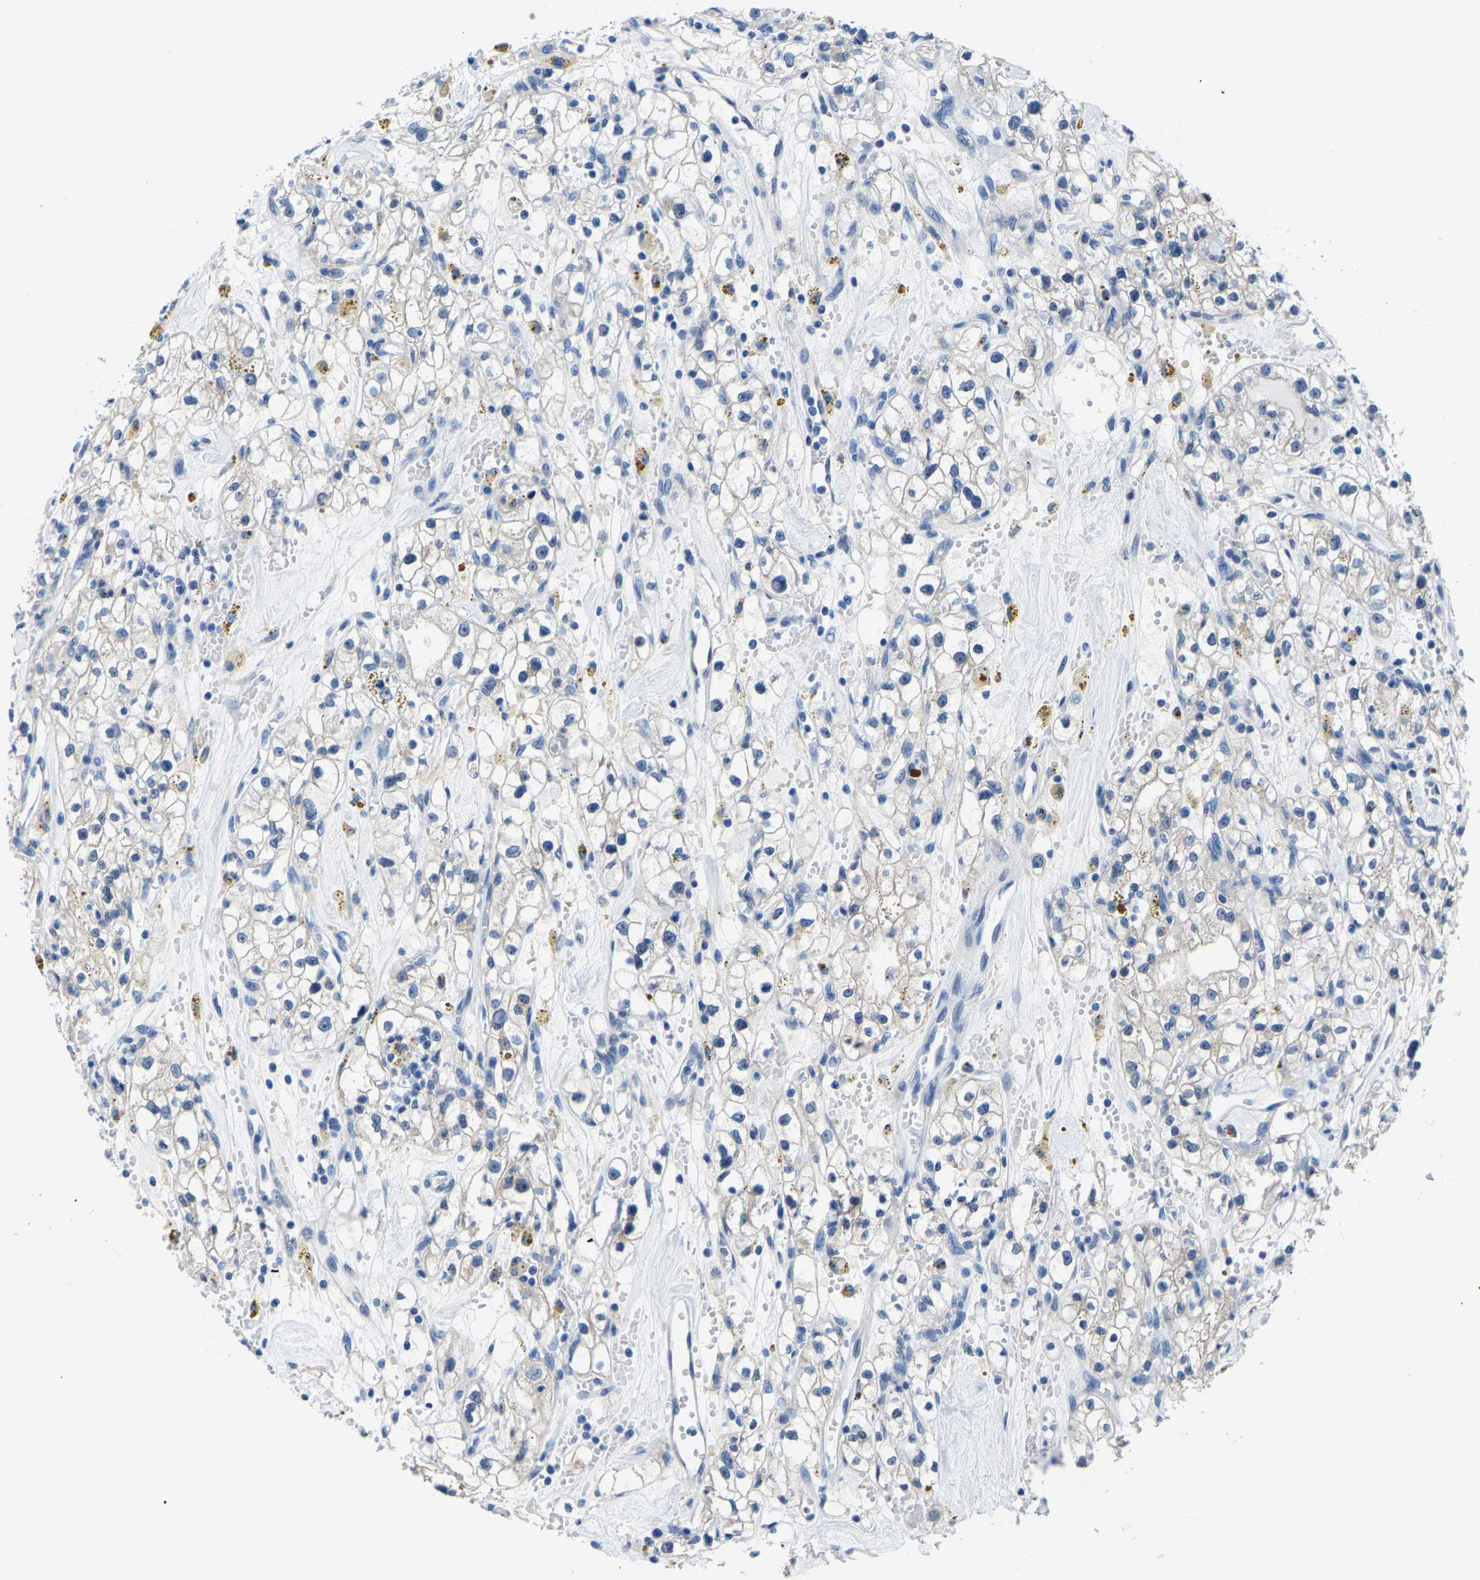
{"staining": {"intensity": "negative", "quantity": "none", "location": "none"}, "tissue": "renal cancer", "cell_type": "Tumor cells", "image_type": "cancer", "snomed": [{"axis": "morphology", "description": "Adenocarcinoma, NOS"}, {"axis": "topography", "description": "Kidney"}], "caption": "Renal adenocarcinoma was stained to show a protein in brown. There is no significant staining in tumor cells.", "gene": "SSH3", "patient": {"sex": "male", "age": 56}}